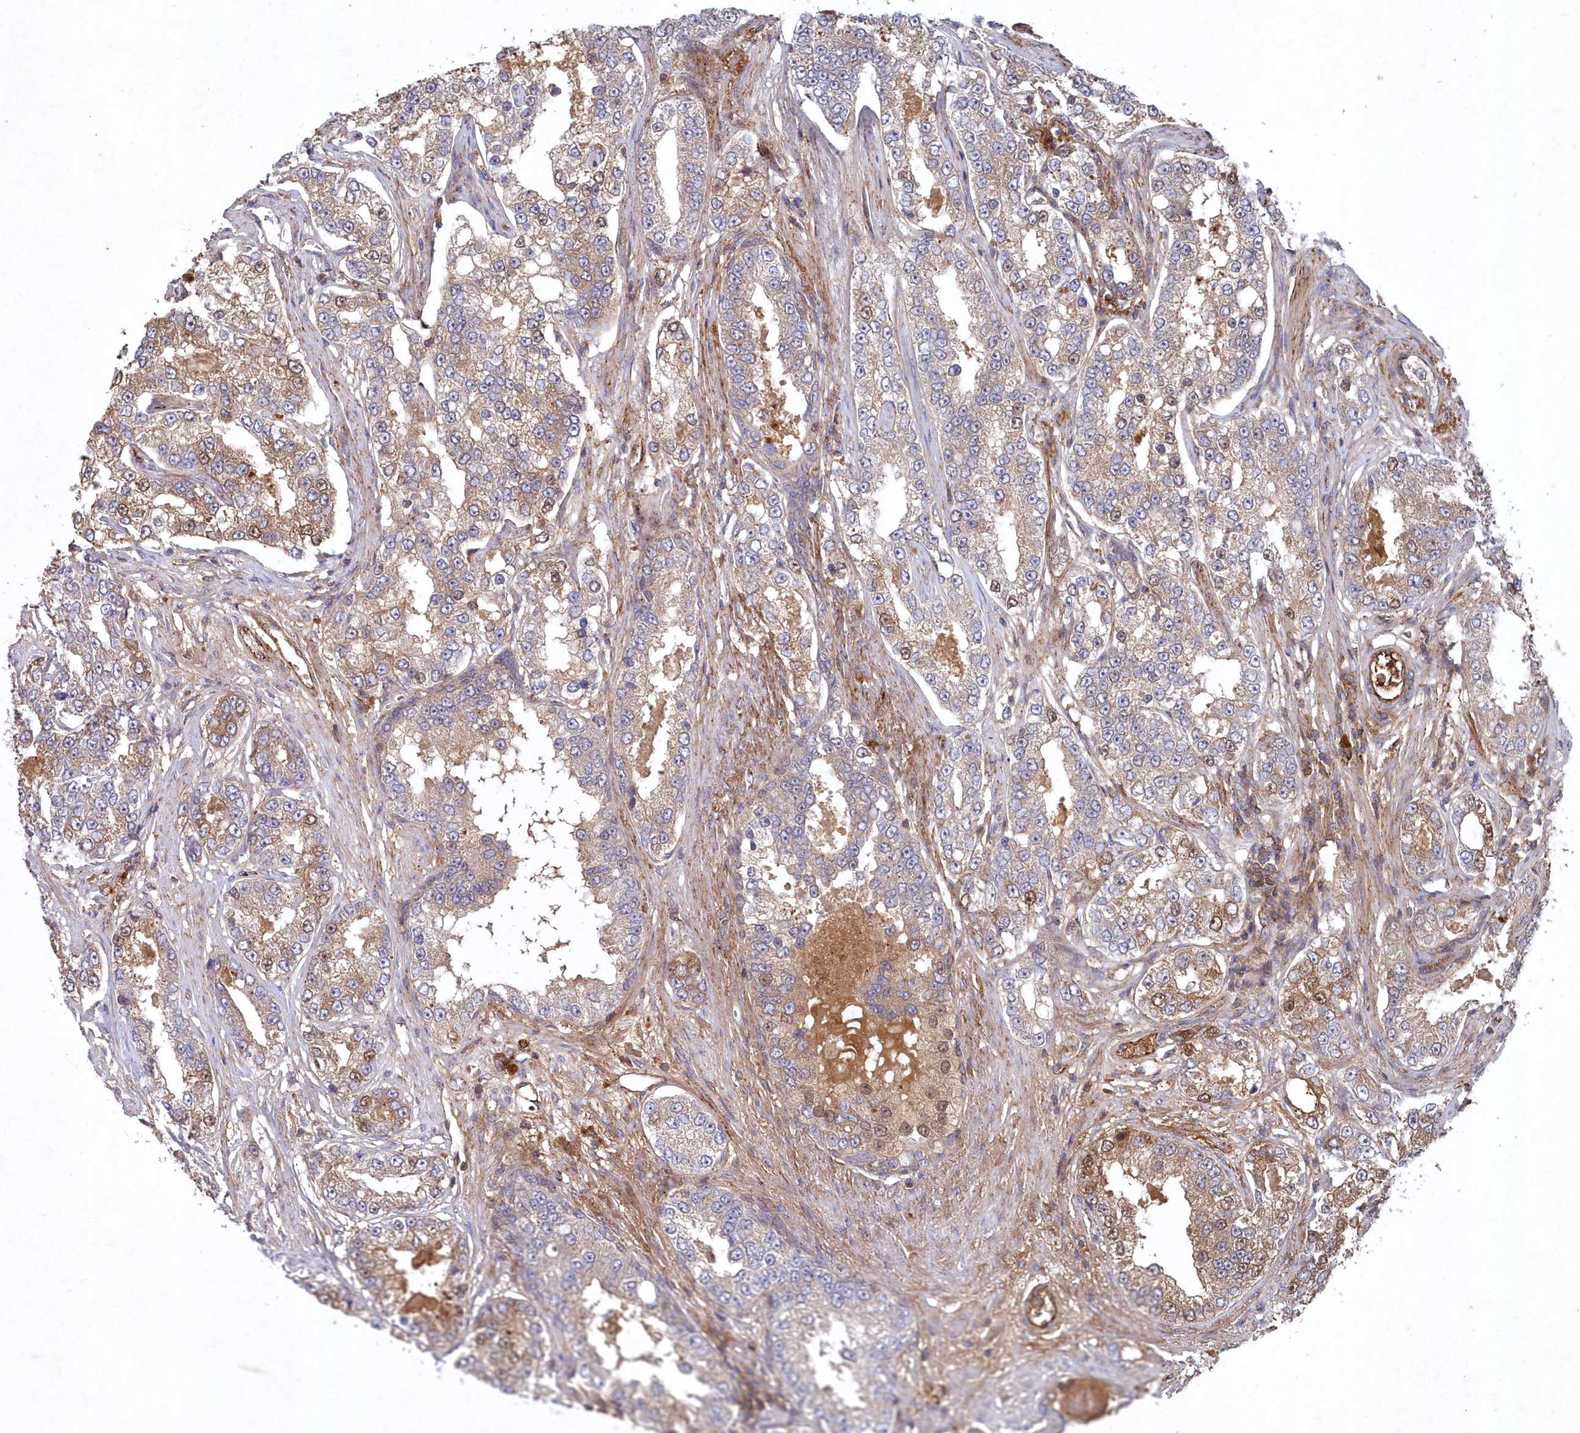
{"staining": {"intensity": "moderate", "quantity": "<25%", "location": "cytoplasmic/membranous"}, "tissue": "prostate cancer", "cell_type": "Tumor cells", "image_type": "cancer", "snomed": [{"axis": "morphology", "description": "Normal tissue, NOS"}, {"axis": "morphology", "description": "Adenocarcinoma, High grade"}, {"axis": "topography", "description": "Prostate"}], "caption": "An immunohistochemistry photomicrograph of neoplastic tissue is shown. Protein staining in brown shows moderate cytoplasmic/membranous positivity in prostate cancer (adenocarcinoma (high-grade)) within tumor cells. The protein is stained brown, and the nuclei are stained in blue (DAB (3,3'-diaminobenzidine) IHC with brightfield microscopy, high magnification).", "gene": "ABHD14B", "patient": {"sex": "male", "age": 83}}